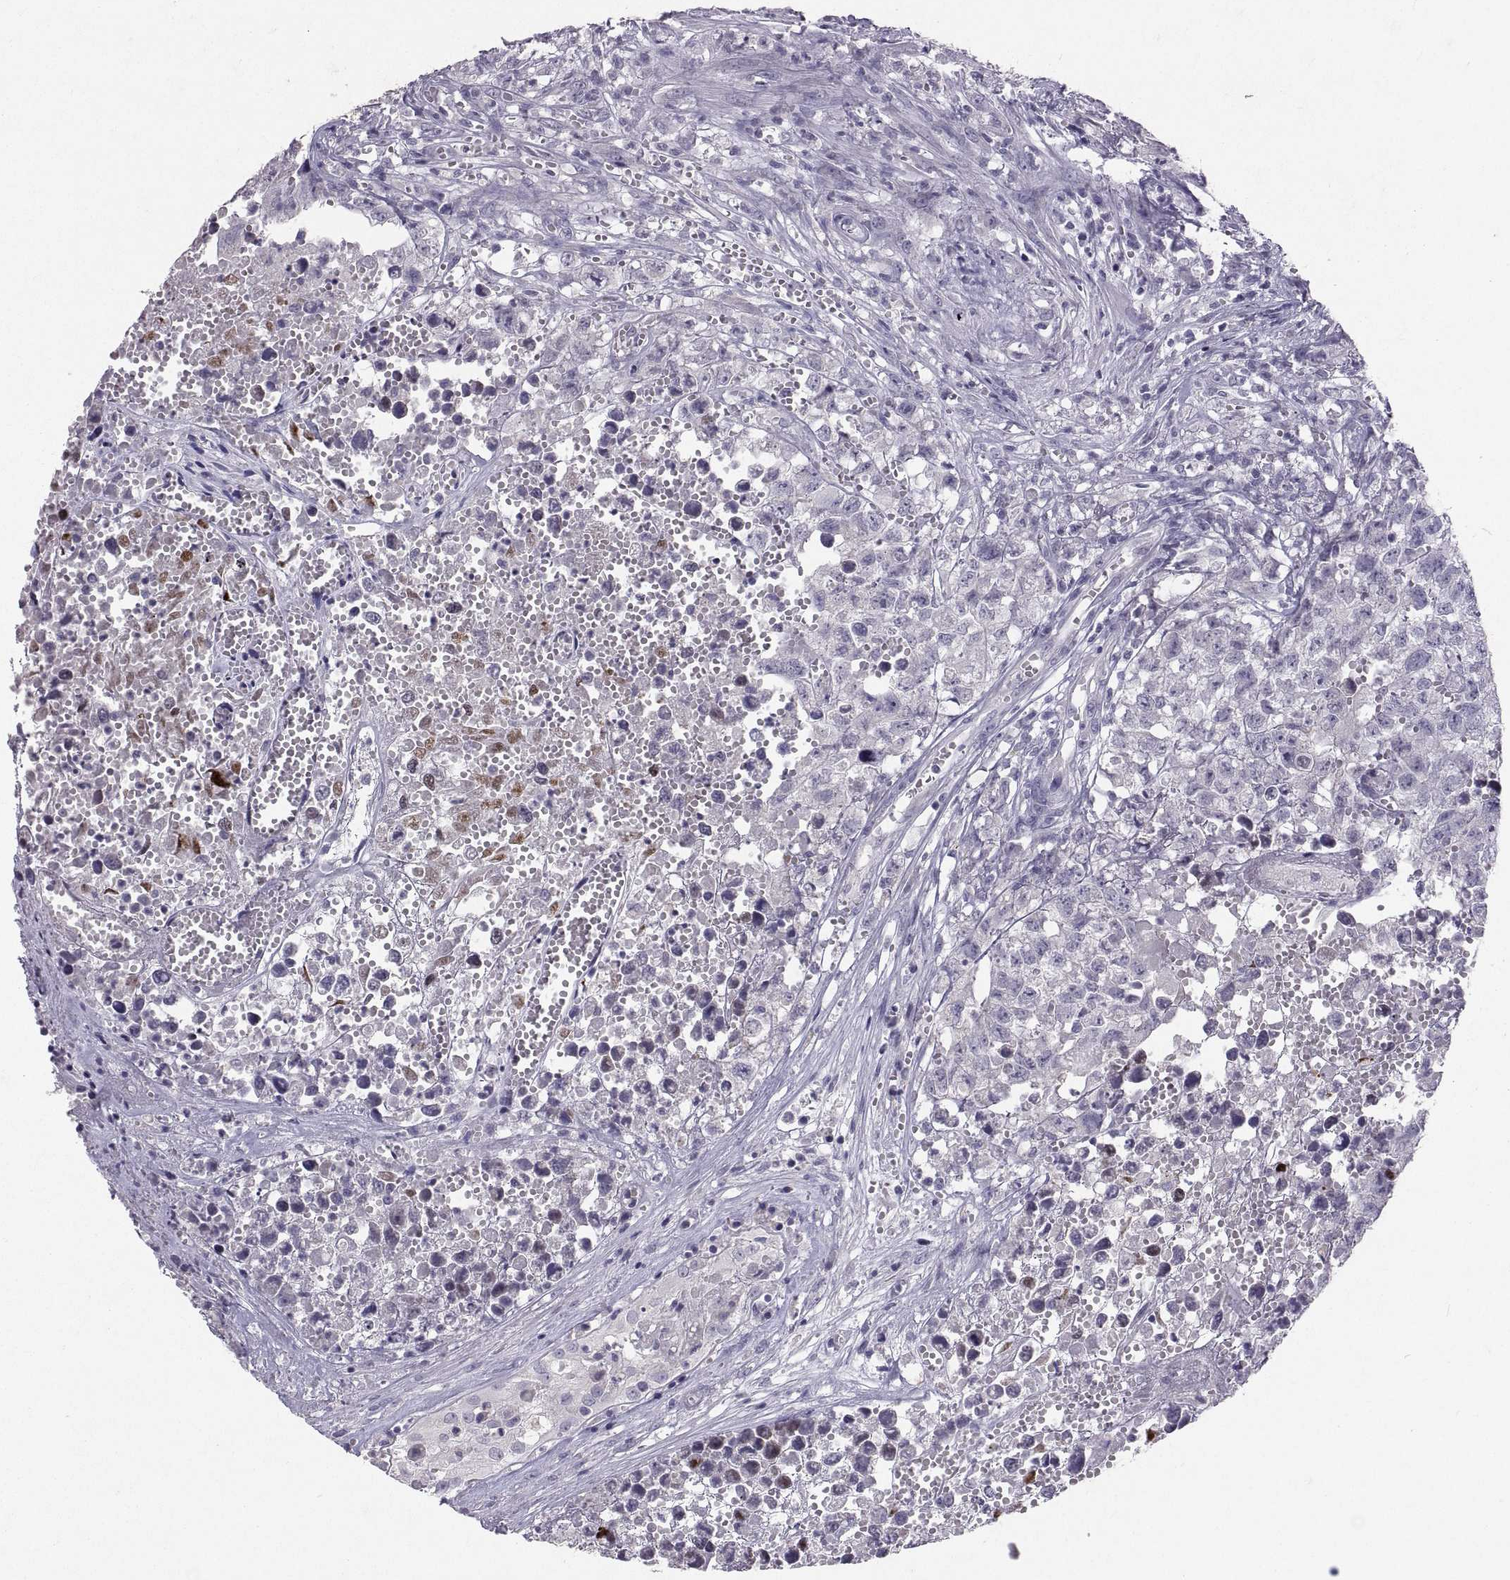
{"staining": {"intensity": "negative", "quantity": "none", "location": "none"}, "tissue": "testis cancer", "cell_type": "Tumor cells", "image_type": "cancer", "snomed": [{"axis": "morphology", "description": "Seminoma, NOS"}, {"axis": "morphology", "description": "Carcinoma, Embryonal, NOS"}, {"axis": "topography", "description": "Testis"}], "caption": "A histopathology image of human seminoma (testis) is negative for staining in tumor cells.", "gene": "PTN", "patient": {"sex": "male", "age": 22}}